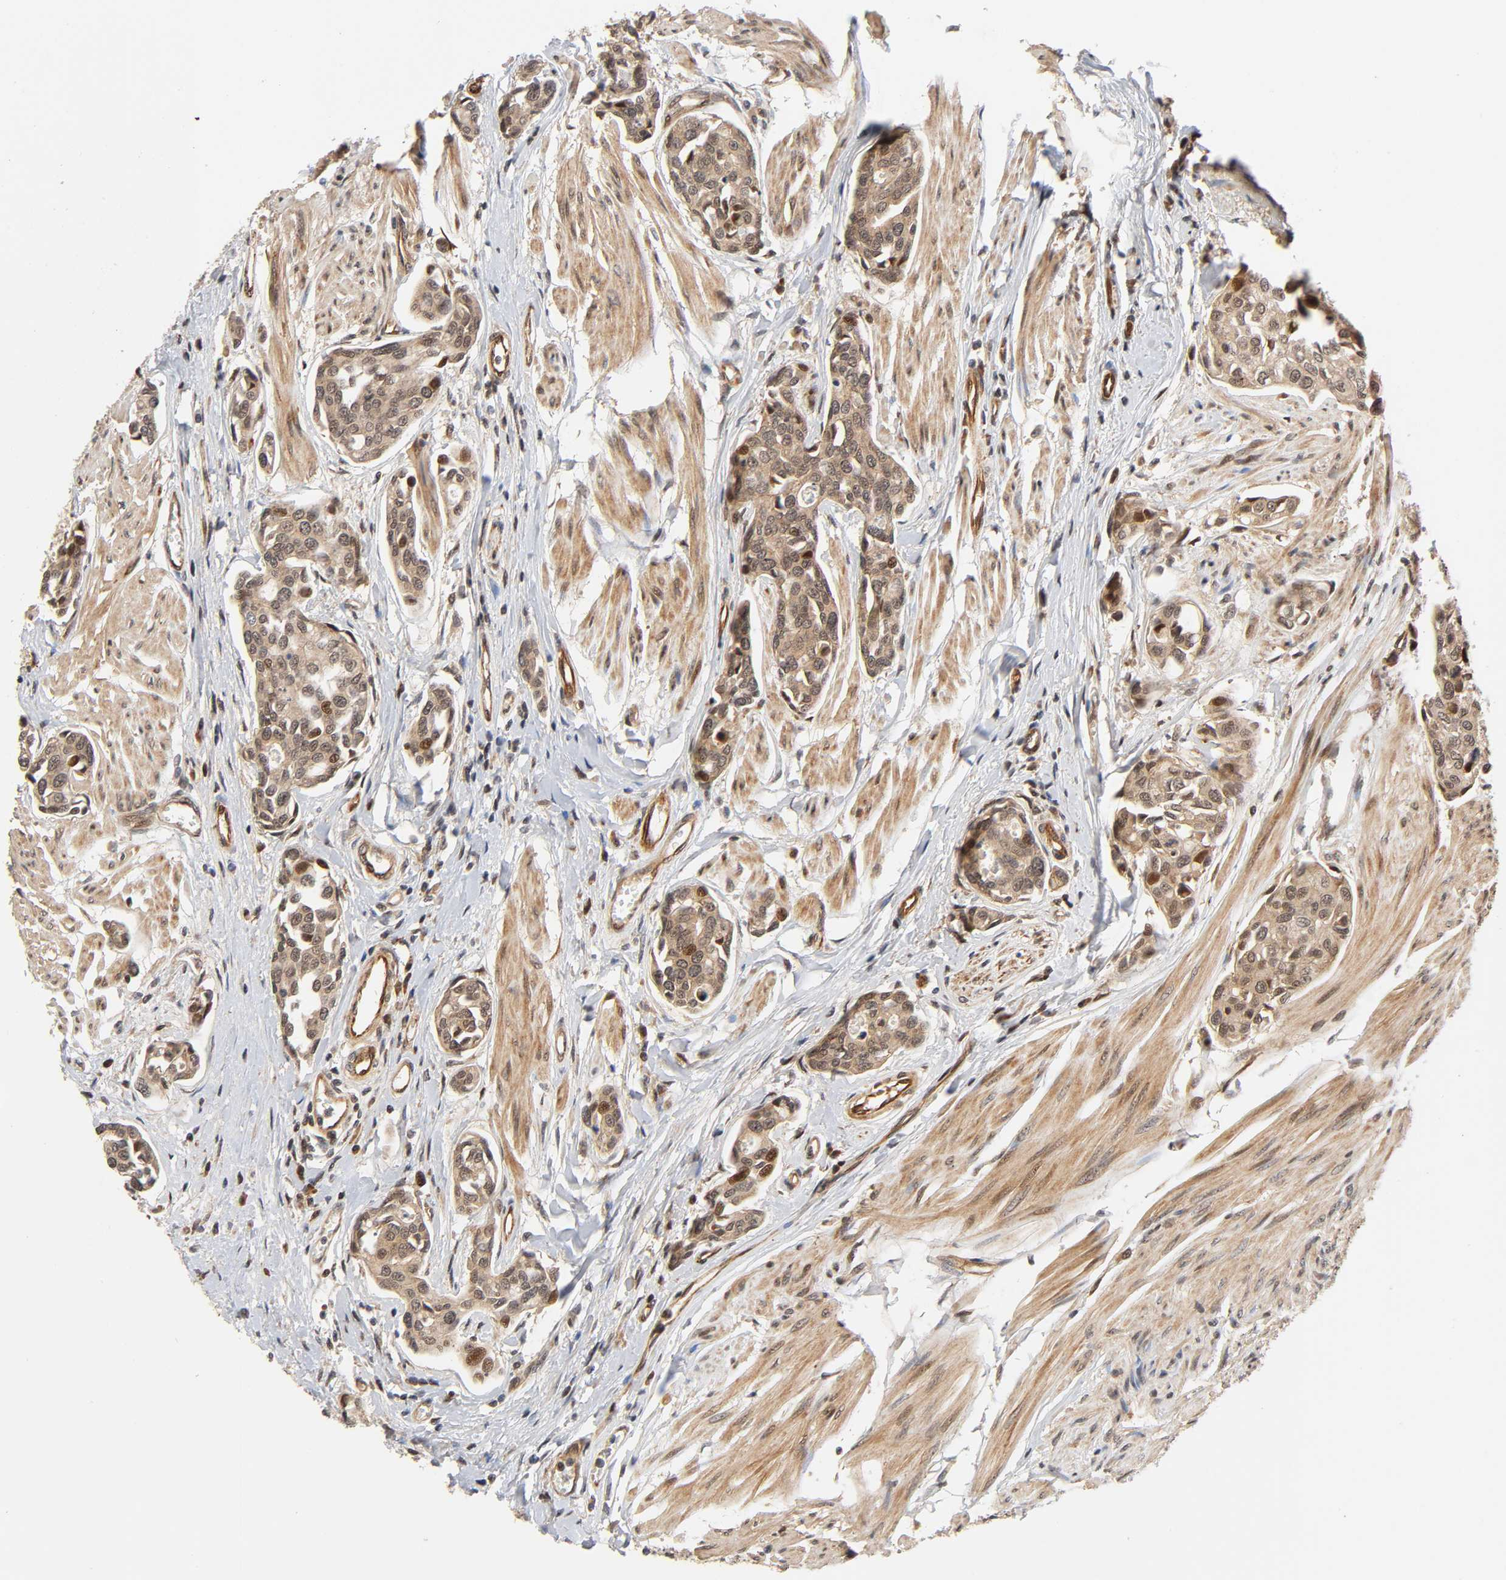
{"staining": {"intensity": "weak", "quantity": ">75%", "location": "cytoplasmic/membranous"}, "tissue": "urothelial cancer", "cell_type": "Tumor cells", "image_type": "cancer", "snomed": [{"axis": "morphology", "description": "Urothelial carcinoma, High grade"}, {"axis": "topography", "description": "Urinary bladder"}], "caption": "About >75% of tumor cells in human high-grade urothelial carcinoma show weak cytoplasmic/membranous protein staining as visualized by brown immunohistochemical staining.", "gene": "IQCJ-SCHIP1", "patient": {"sex": "male", "age": 78}}